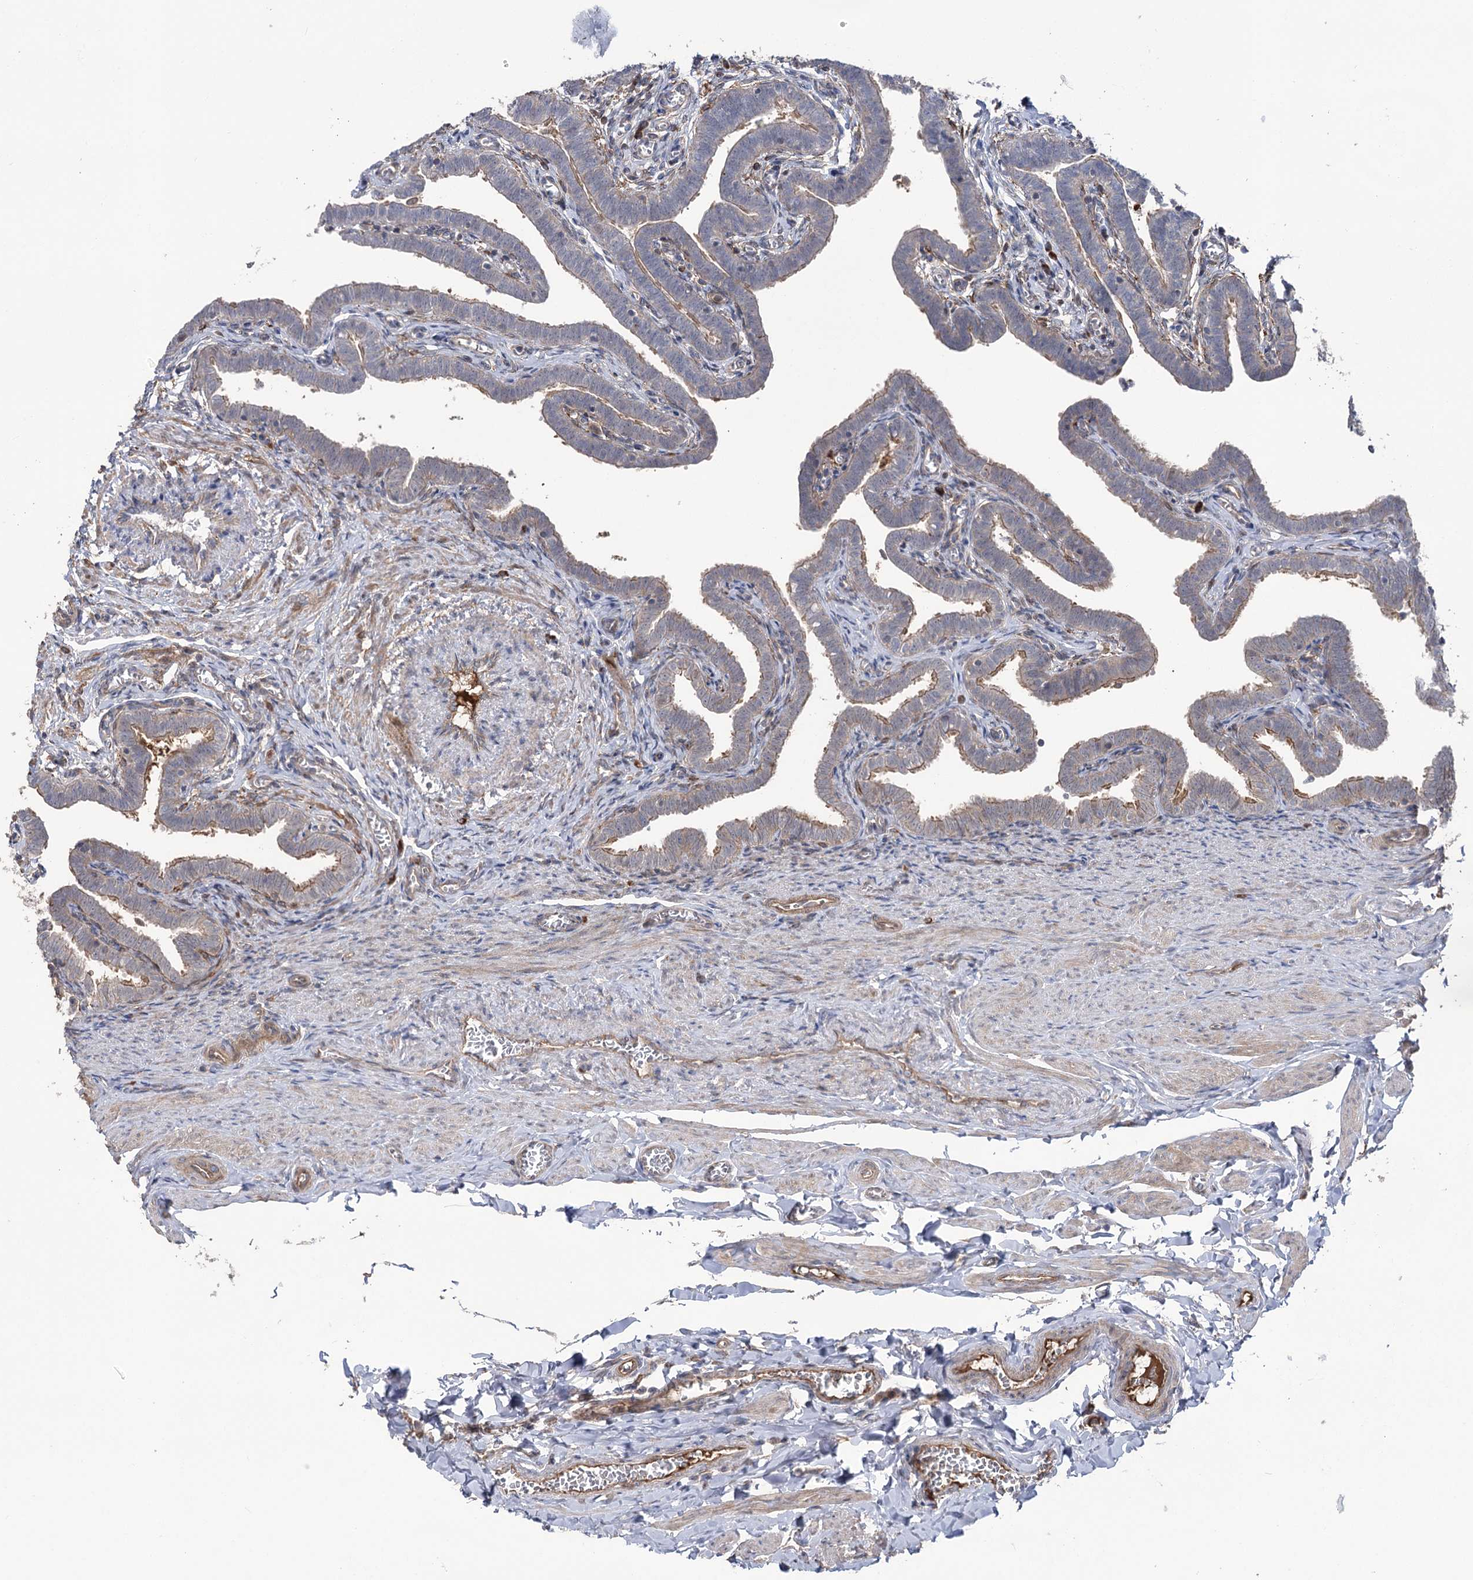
{"staining": {"intensity": "moderate", "quantity": "25%-75%", "location": "cytoplasmic/membranous"}, "tissue": "fallopian tube", "cell_type": "Glandular cells", "image_type": "normal", "snomed": [{"axis": "morphology", "description": "Normal tissue, NOS"}, {"axis": "topography", "description": "Fallopian tube"}], "caption": "Immunohistochemical staining of normal human fallopian tube exhibits moderate cytoplasmic/membranous protein expression in approximately 25%-75% of glandular cells.", "gene": "OTUD1", "patient": {"sex": "female", "age": 36}}